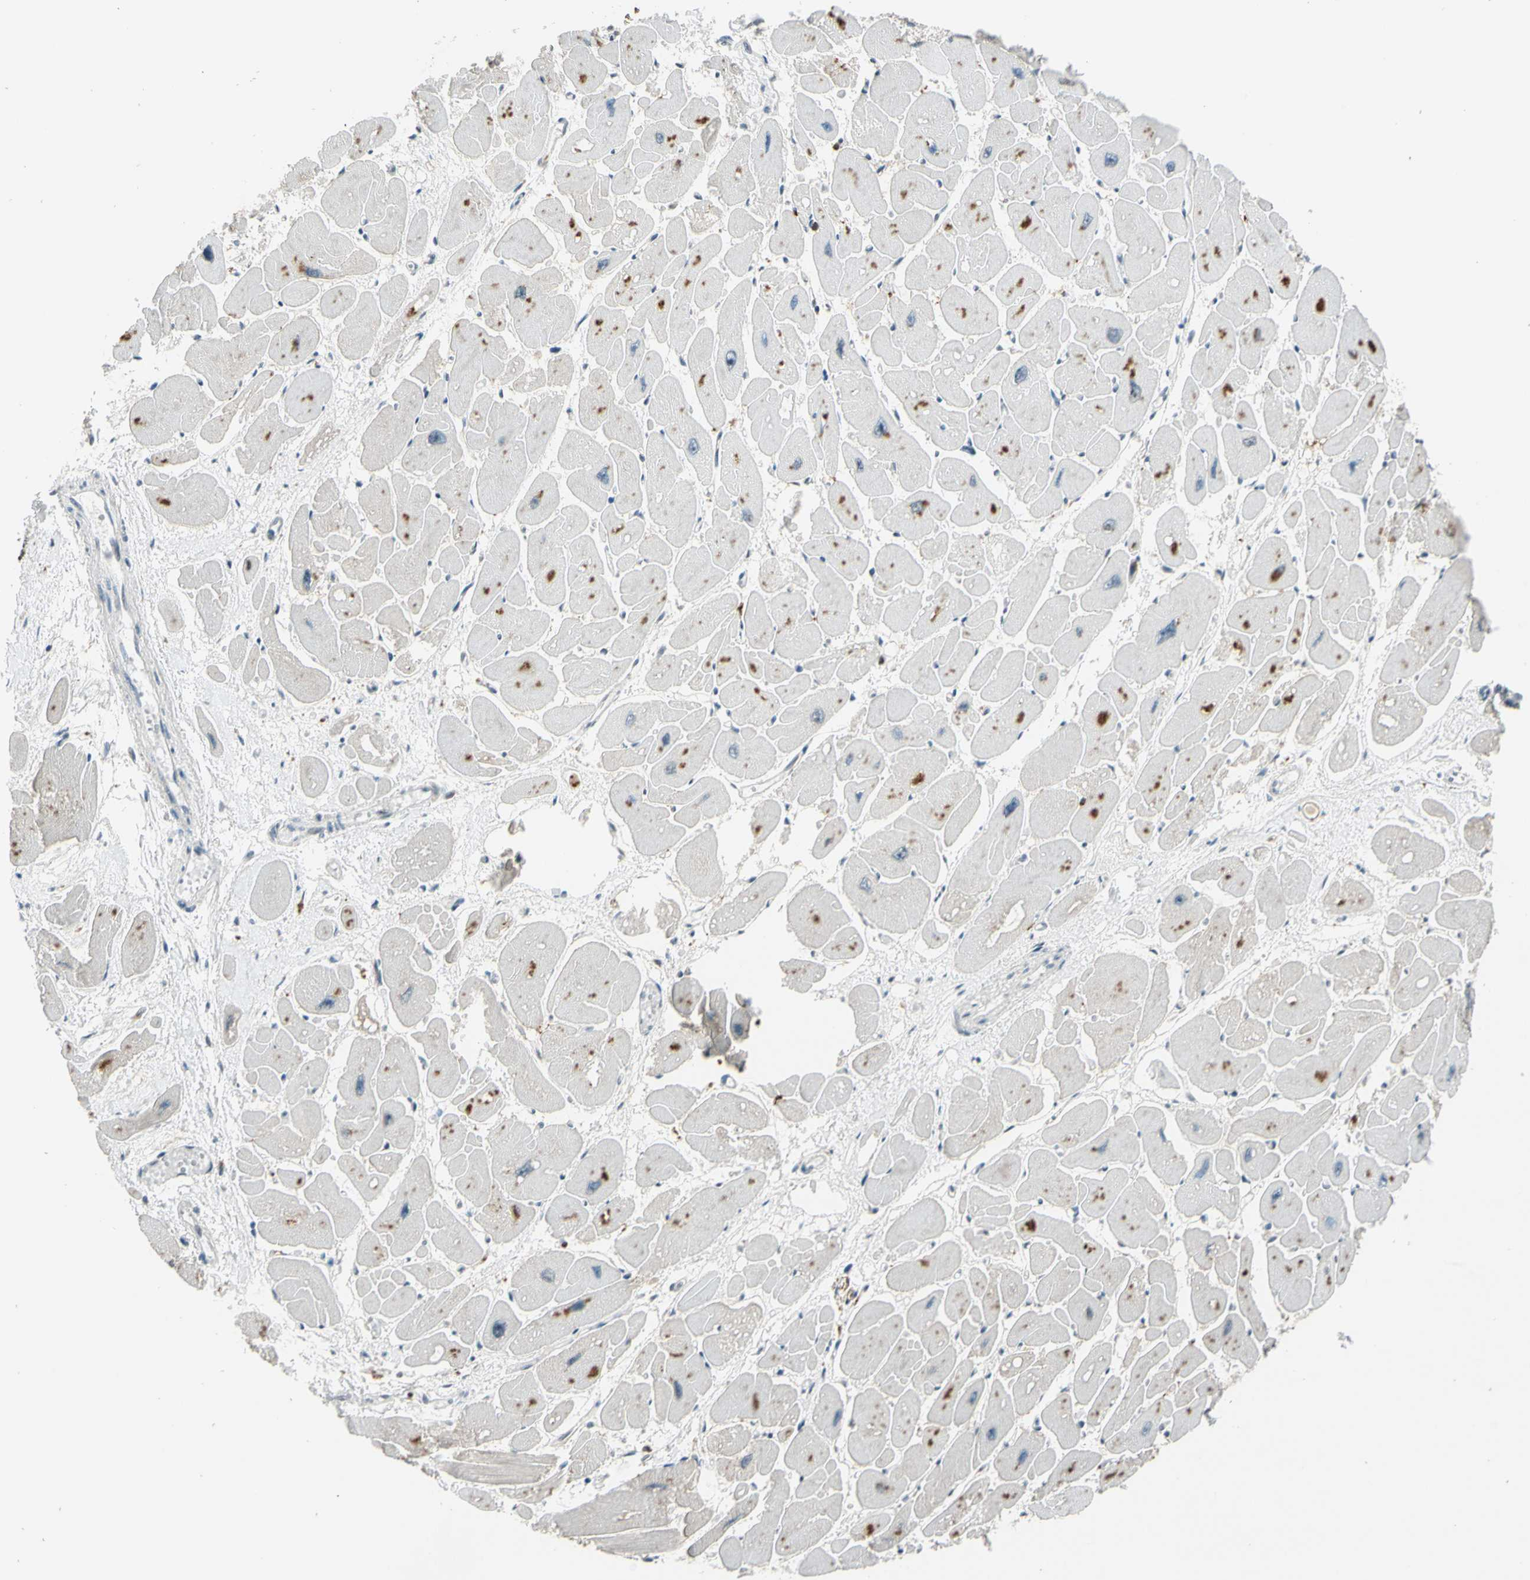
{"staining": {"intensity": "moderate", "quantity": "<25%", "location": "cytoplasmic/membranous"}, "tissue": "heart muscle", "cell_type": "Cardiomyocytes", "image_type": "normal", "snomed": [{"axis": "morphology", "description": "Normal tissue, NOS"}, {"axis": "topography", "description": "Heart"}], "caption": "Moderate cytoplasmic/membranous positivity for a protein is appreciated in approximately <25% of cardiomyocytes of normal heart muscle using immunohistochemistry (IHC).", "gene": "PDPN", "patient": {"sex": "female", "age": 54}}